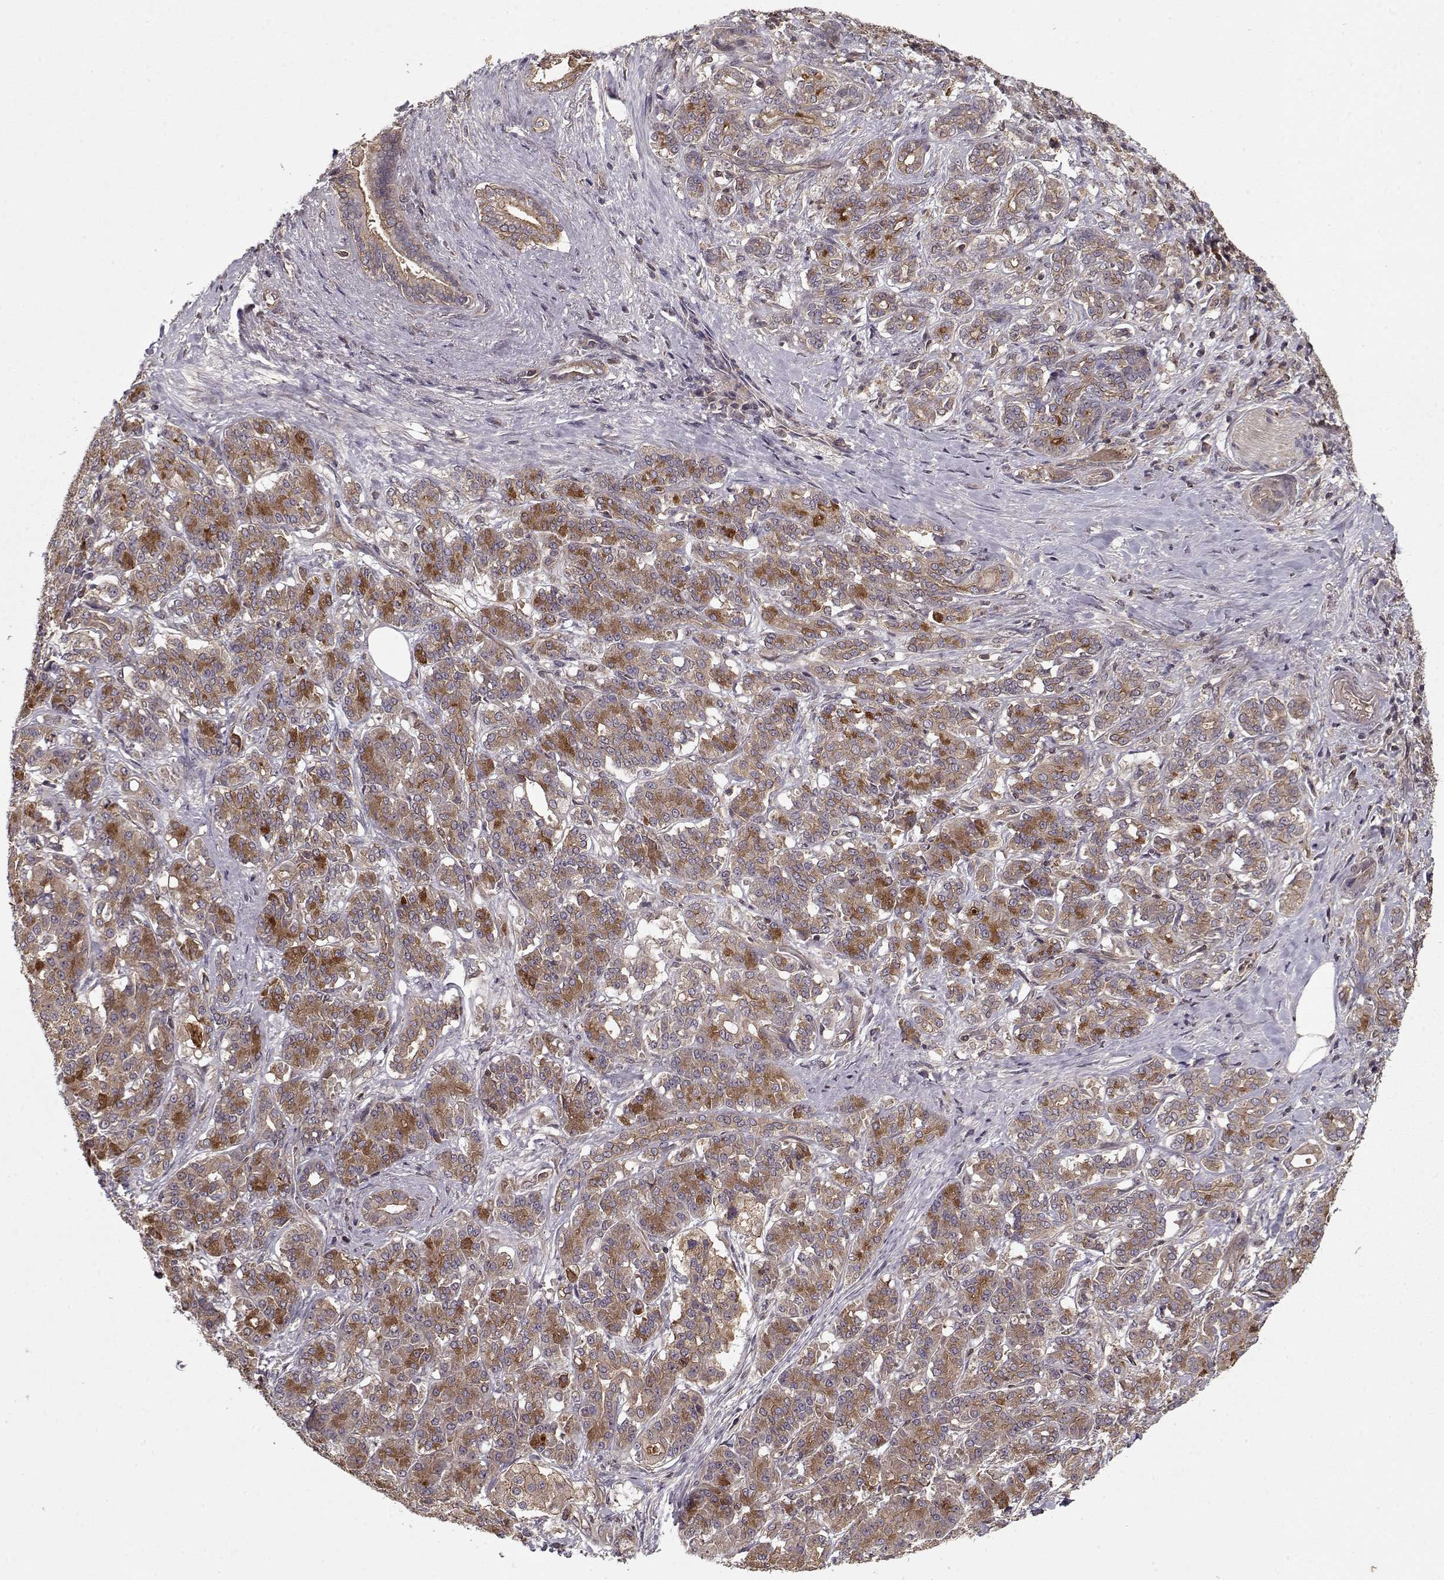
{"staining": {"intensity": "strong", "quantity": "<25%", "location": "cytoplasmic/membranous"}, "tissue": "pancreatic cancer", "cell_type": "Tumor cells", "image_type": "cancer", "snomed": [{"axis": "morphology", "description": "Normal tissue, NOS"}, {"axis": "morphology", "description": "Inflammation, NOS"}, {"axis": "morphology", "description": "Adenocarcinoma, NOS"}, {"axis": "topography", "description": "Pancreas"}], "caption": "Human adenocarcinoma (pancreatic) stained with a brown dye reveals strong cytoplasmic/membranous positive positivity in approximately <25% of tumor cells.", "gene": "PPP1R12A", "patient": {"sex": "male", "age": 57}}